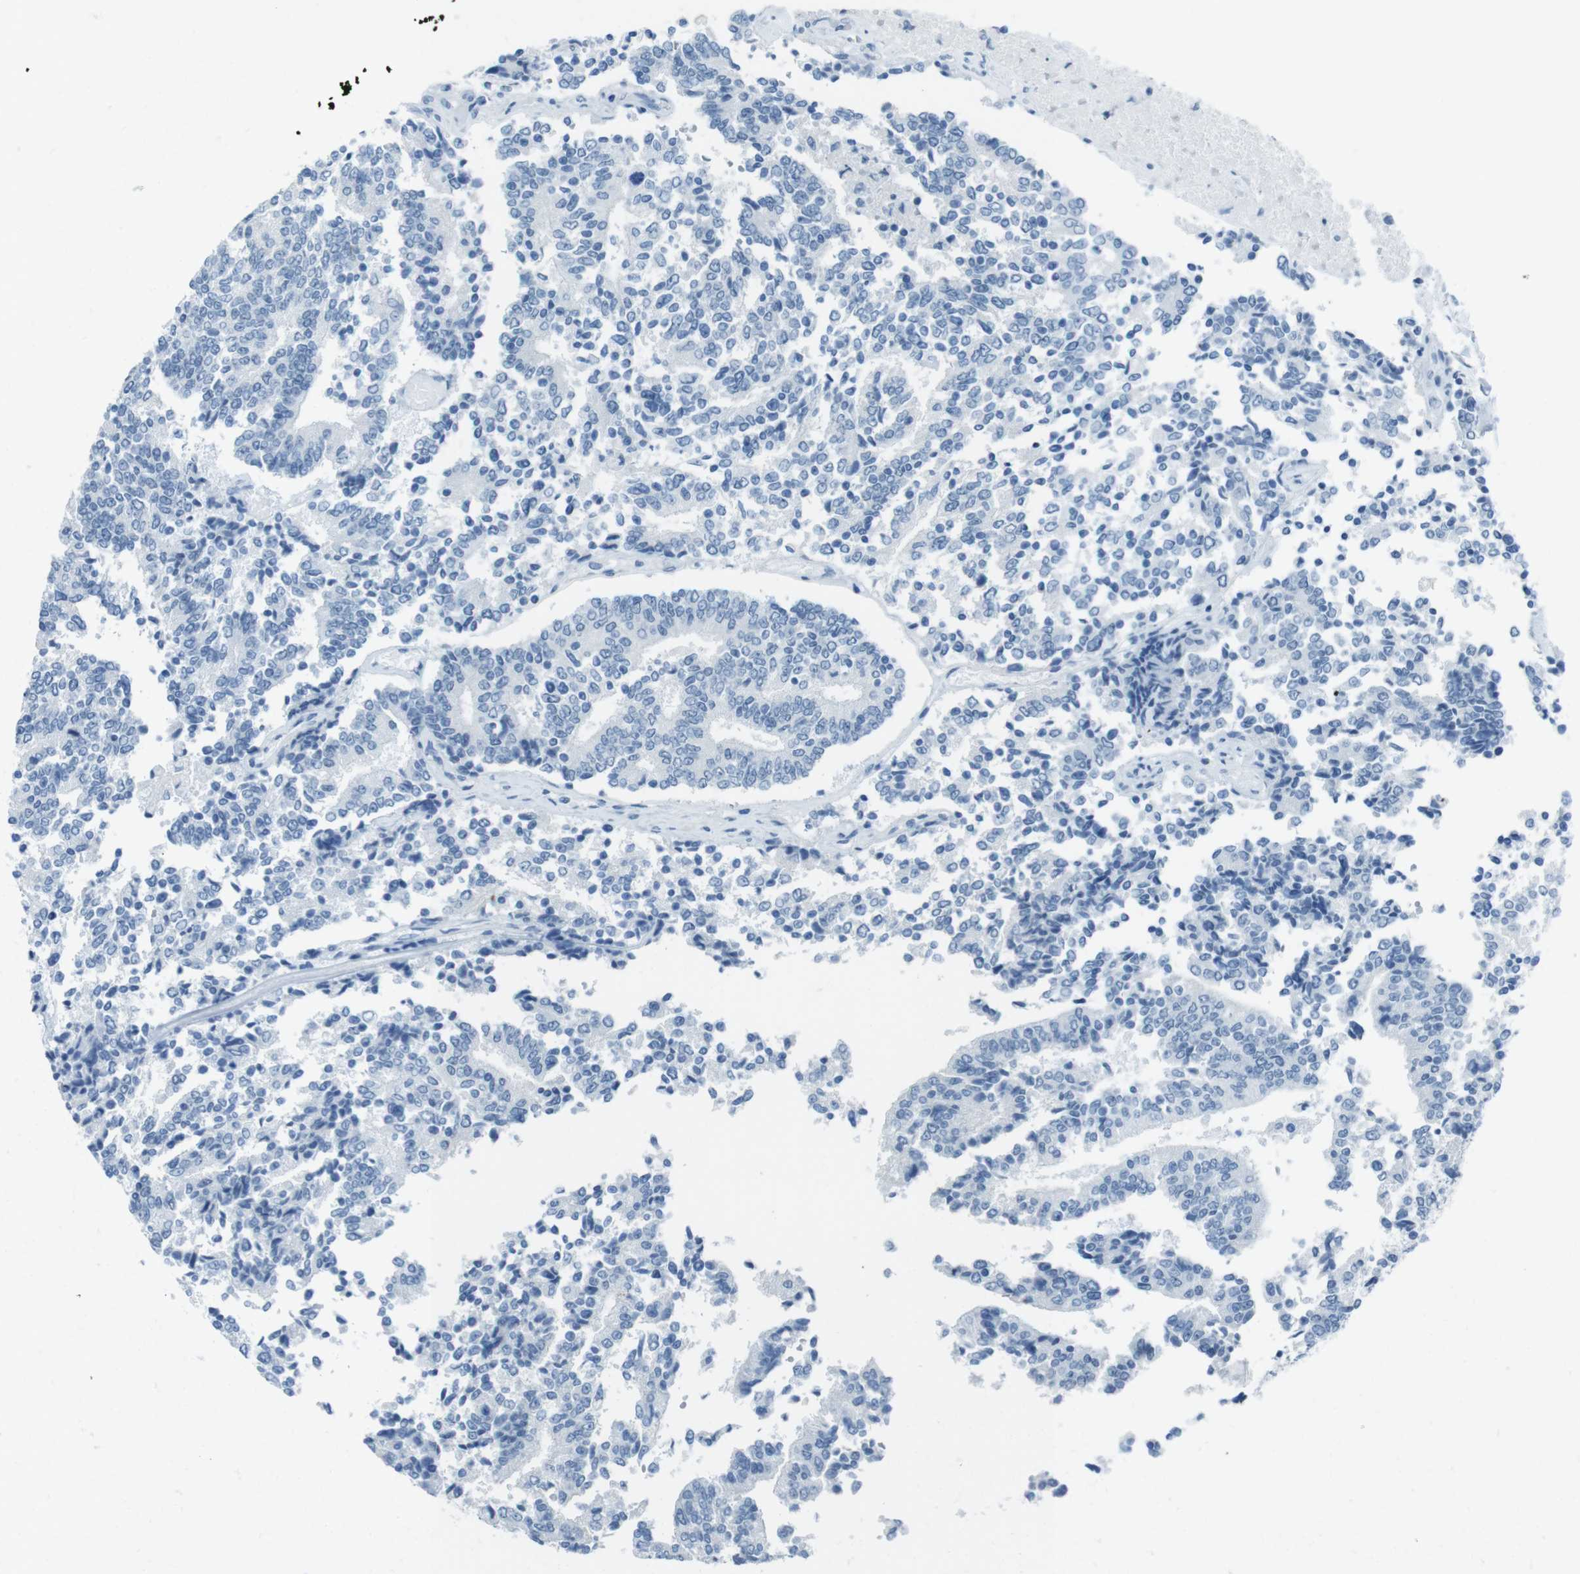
{"staining": {"intensity": "negative", "quantity": "none", "location": "none"}, "tissue": "prostate cancer", "cell_type": "Tumor cells", "image_type": "cancer", "snomed": [{"axis": "morphology", "description": "Normal tissue, NOS"}, {"axis": "morphology", "description": "Adenocarcinoma, High grade"}, {"axis": "topography", "description": "Prostate"}, {"axis": "topography", "description": "Seminal veicle"}], "caption": "Adenocarcinoma (high-grade) (prostate) was stained to show a protein in brown. There is no significant expression in tumor cells. (Stains: DAB immunohistochemistry (IHC) with hematoxylin counter stain, Microscopy: brightfield microscopy at high magnification).", "gene": "TMEM207", "patient": {"sex": "male", "age": 55}}